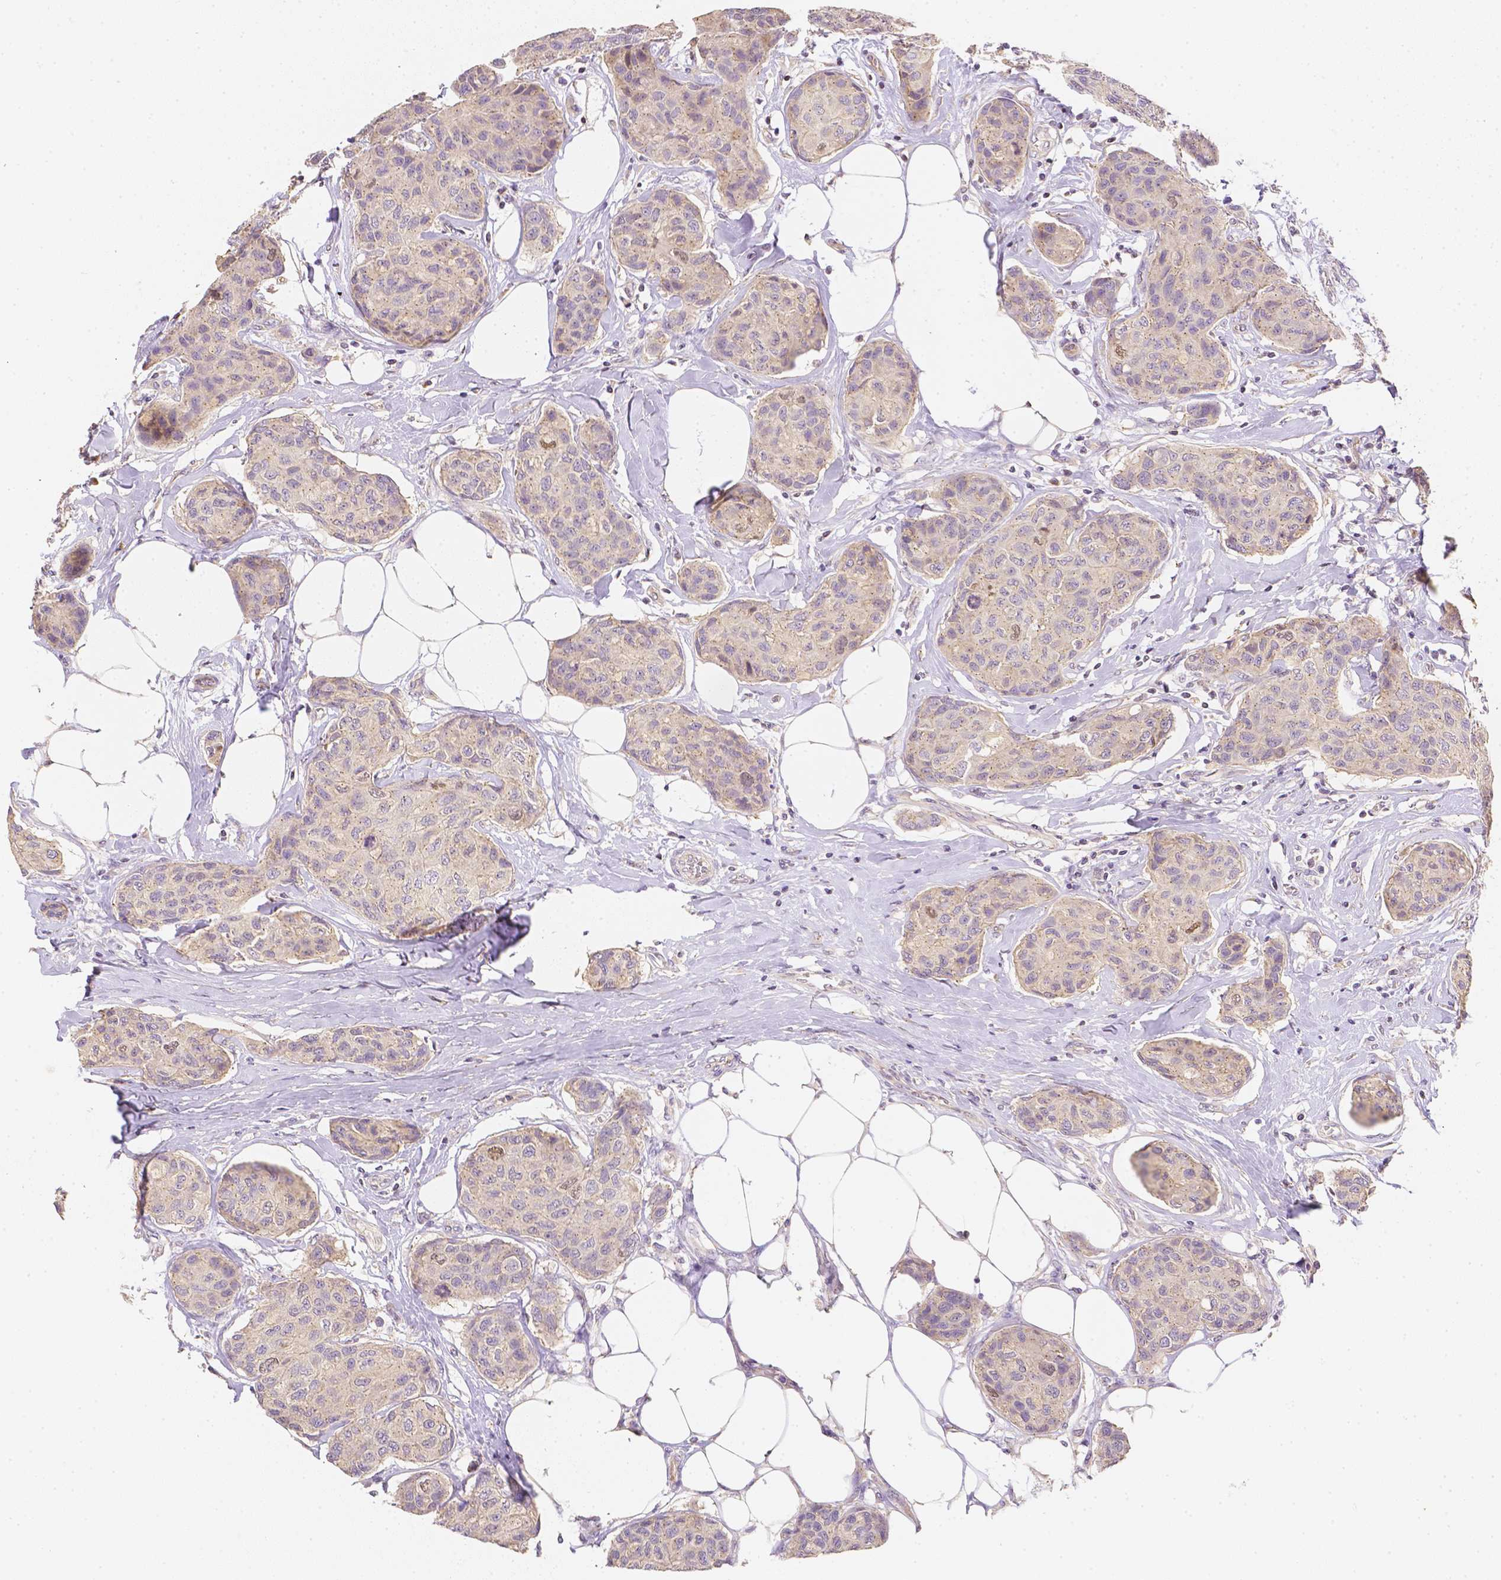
{"staining": {"intensity": "negative", "quantity": "none", "location": "none"}, "tissue": "breast cancer", "cell_type": "Tumor cells", "image_type": "cancer", "snomed": [{"axis": "morphology", "description": "Duct carcinoma"}, {"axis": "topography", "description": "Breast"}], "caption": "Photomicrograph shows no significant protein expression in tumor cells of intraductal carcinoma (breast). (IHC, brightfield microscopy, high magnification).", "gene": "C10orf67", "patient": {"sex": "female", "age": 80}}